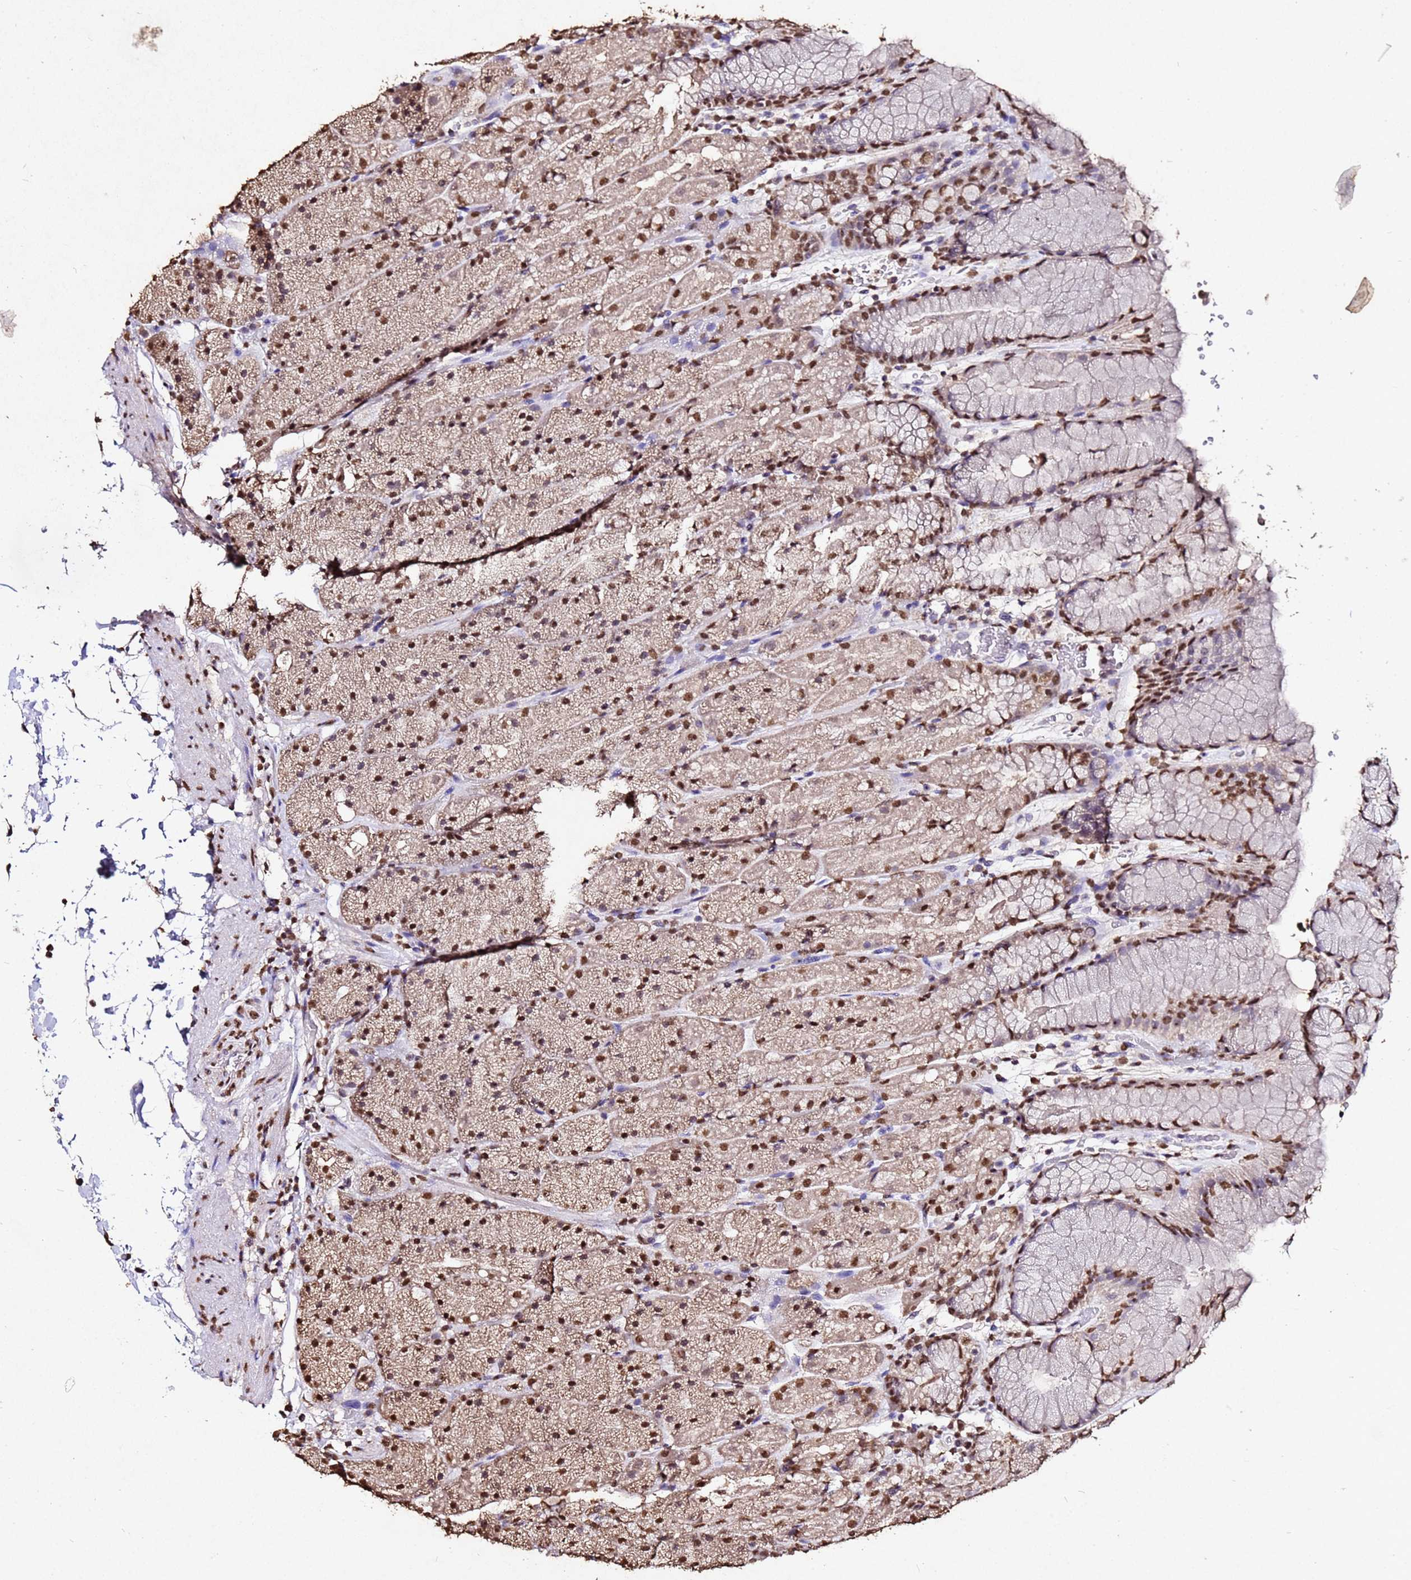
{"staining": {"intensity": "moderate", "quantity": ">75%", "location": "nuclear"}, "tissue": "stomach", "cell_type": "Glandular cells", "image_type": "normal", "snomed": [{"axis": "morphology", "description": "Normal tissue, NOS"}, {"axis": "topography", "description": "Stomach, upper"}, {"axis": "topography", "description": "Stomach, lower"}], "caption": "Immunohistochemistry staining of unremarkable stomach, which displays medium levels of moderate nuclear positivity in about >75% of glandular cells indicating moderate nuclear protein positivity. The staining was performed using DAB (3,3'-diaminobenzidine) (brown) for protein detection and nuclei were counterstained in hematoxylin (blue).", "gene": "MYOCD", "patient": {"sex": "male", "age": 67}}